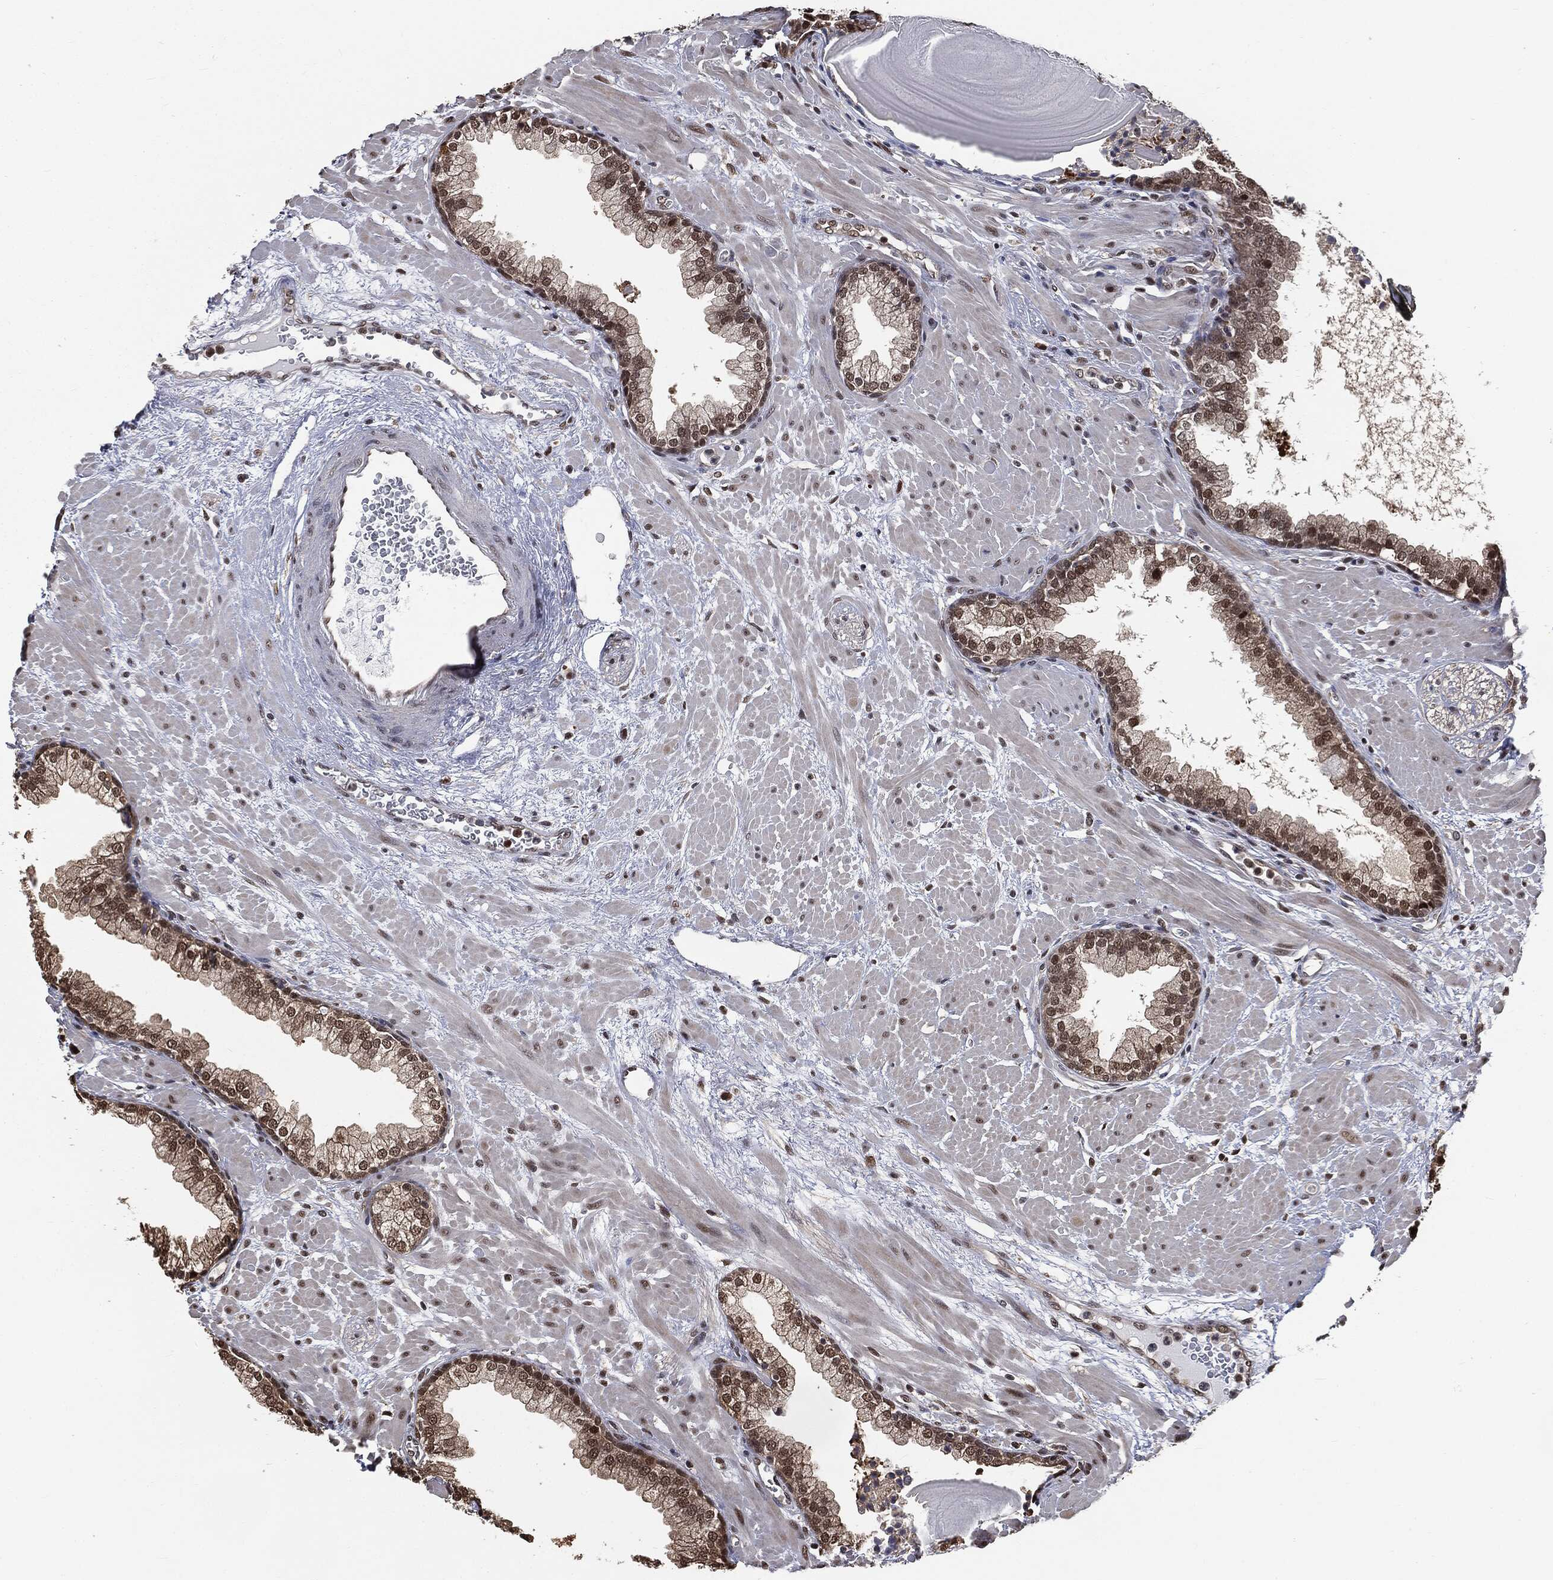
{"staining": {"intensity": "moderate", "quantity": ">75%", "location": "nuclear"}, "tissue": "prostate", "cell_type": "Glandular cells", "image_type": "normal", "snomed": [{"axis": "morphology", "description": "Normal tissue, NOS"}, {"axis": "topography", "description": "Prostate"}], "caption": "Protein staining of normal prostate reveals moderate nuclear staining in about >75% of glandular cells.", "gene": "SHLD2", "patient": {"sex": "male", "age": 63}}